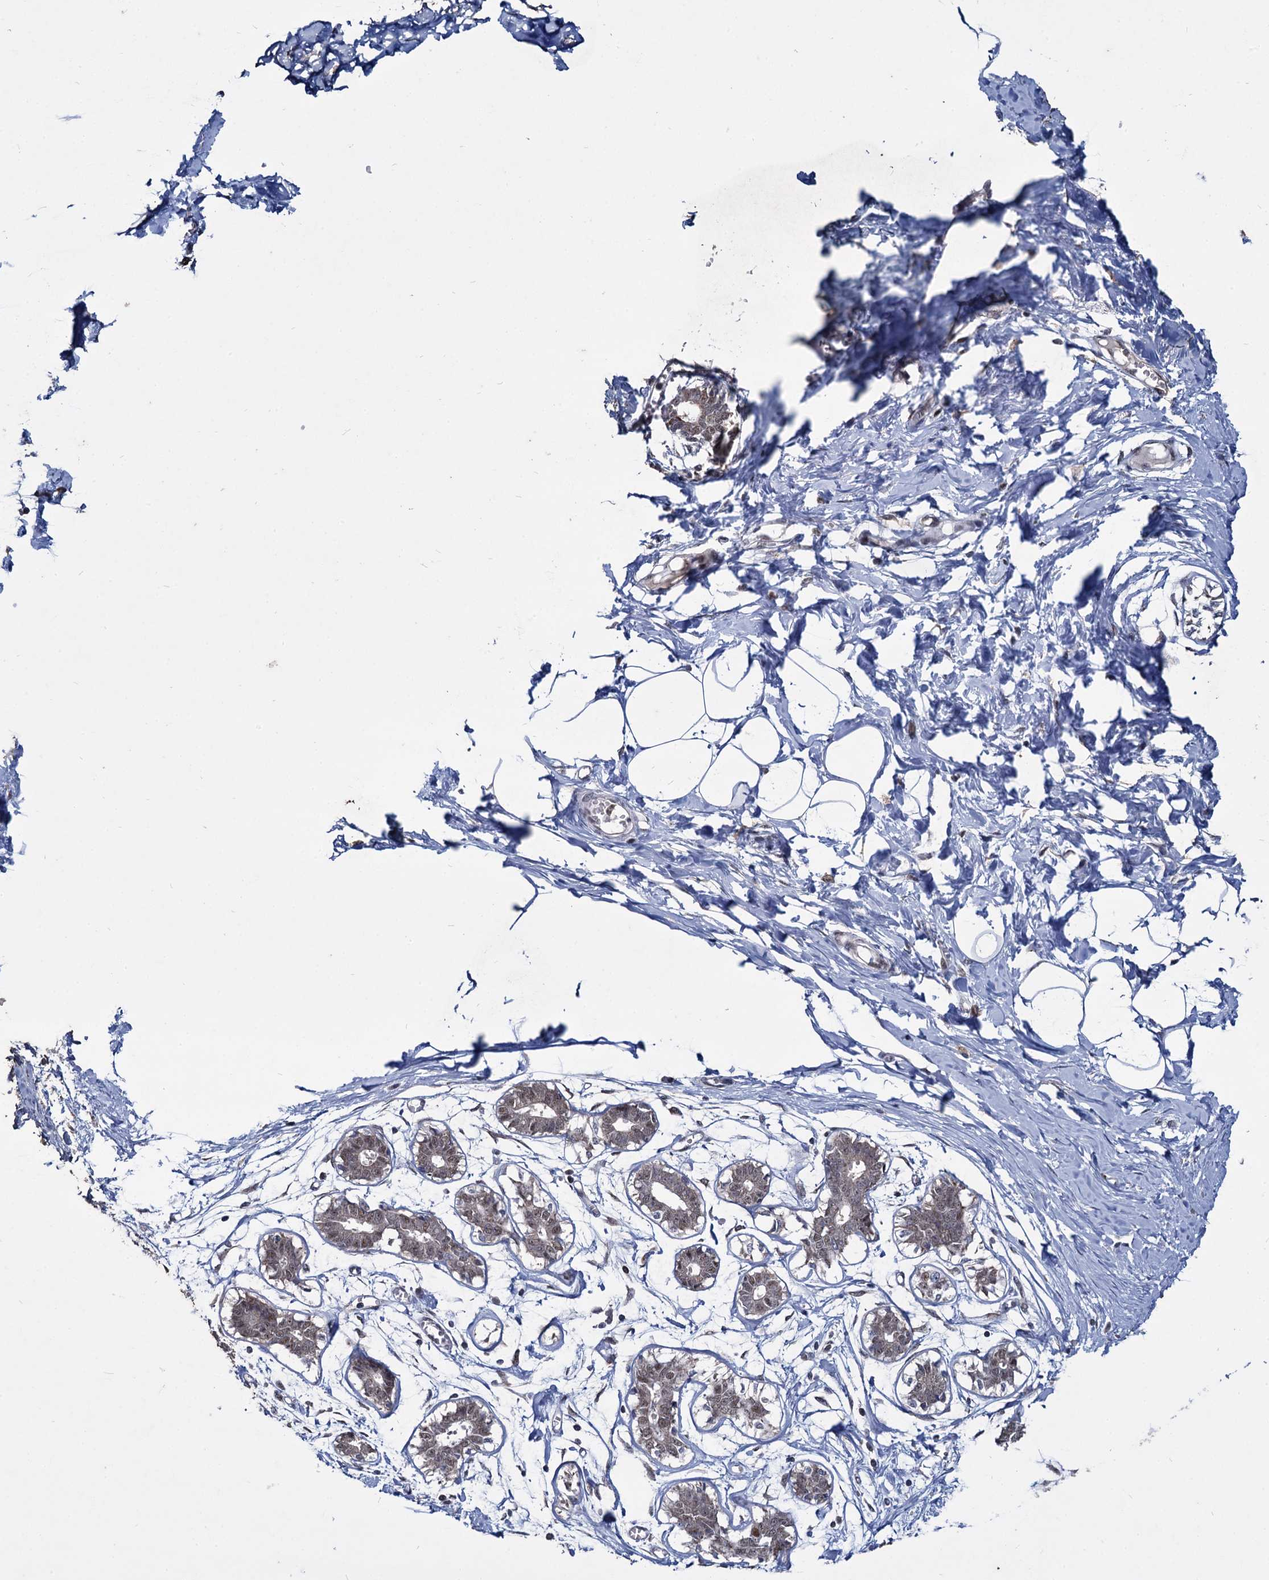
{"staining": {"intensity": "negative", "quantity": "none", "location": "none"}, "tissue": "breast", "cell_type": "Adipocytes", "image_type": "normal", "snomed": [{"axis": "morphology", "description": "Normal tissue, NOS"}, {"axis": "topography", "description": "Breast"}], "caption": "Immunohistochemistry histopathology image of unremarkable breast stained for a protein (brown), which shows no expression in adipocytes.", "gene": "RPUSD4", "patient": {"sex": "female", "age": 27}}